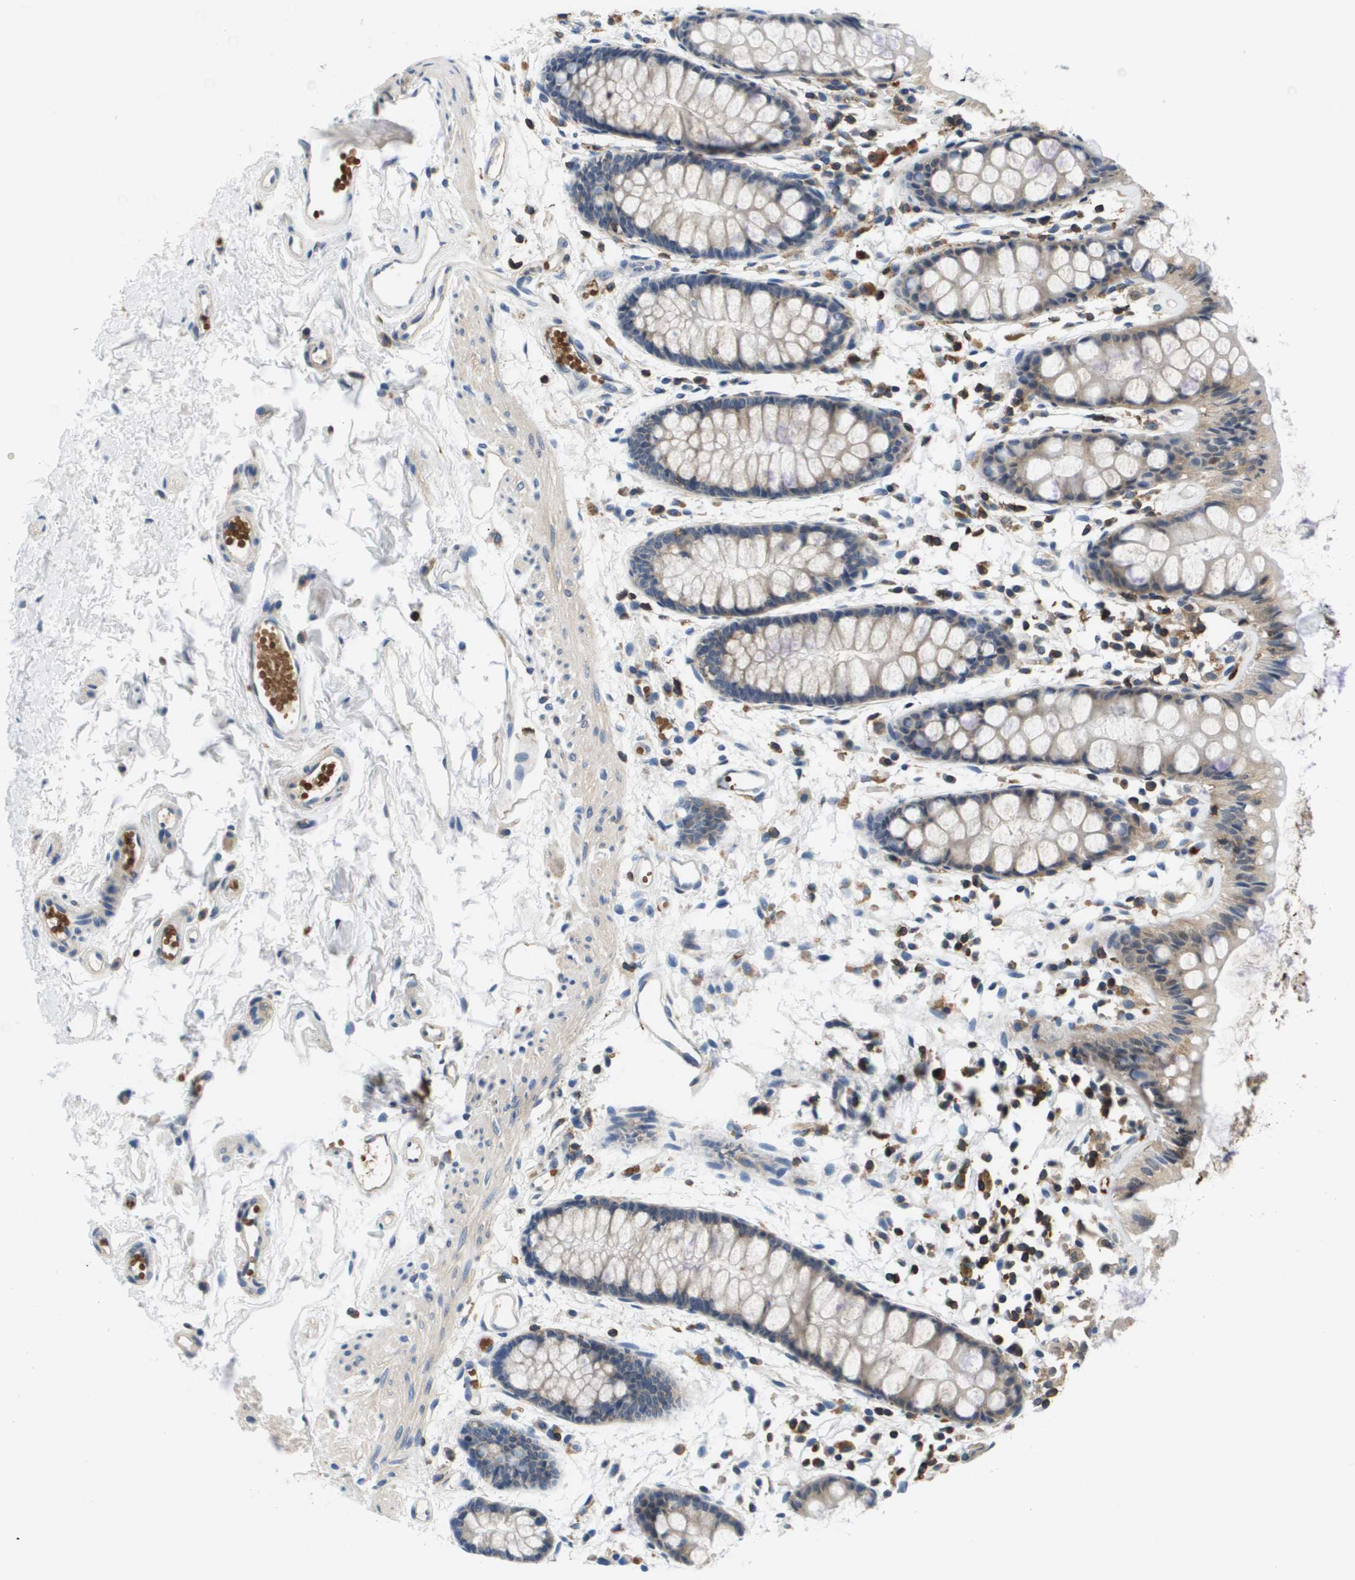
{"staining": {"intensity": "negative", "quantity": "none", "location": "none"}, "tissue": "rectum", "cell_type": "Glandular cells", "image_type": "normal", "snomed": [{"axis": "morphology", "description": "Normal tissue, NOS"}, {"axis": "topography", "description": "Rectum"}], "caption": "Immunohistochemistry photomicrograph of unremarkable human rectum stained for a protein (brown), which demonstrates no positivity in glandular cells. (Brightfield microscopy of DAB immunohistochemistry at high magnification).", "gene": "KCNQ5", "patient": {"sex": "female", "age": 66}}